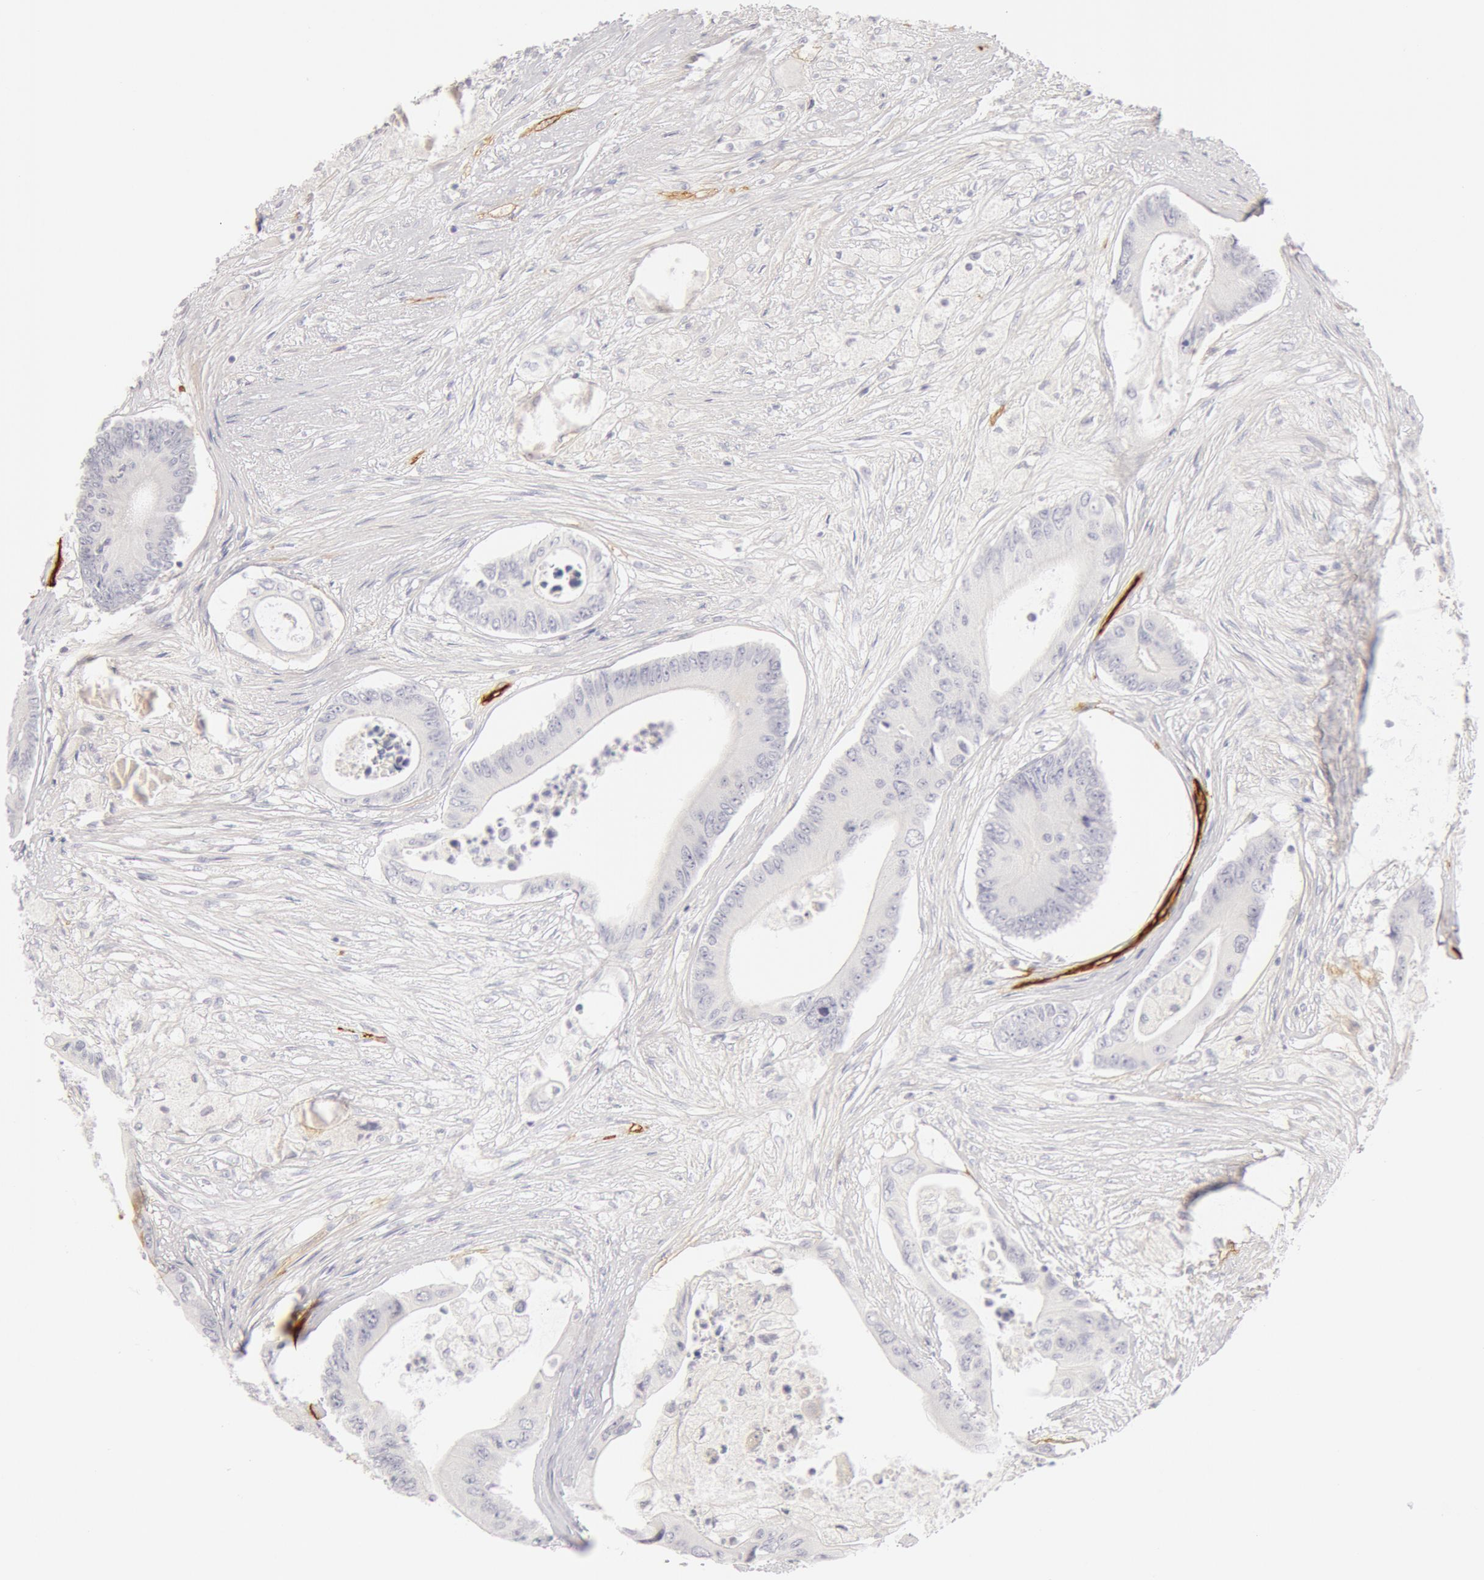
{"staining": {"intensity": "negative", "quantity": "none", "location": "none"}, "tissue": "colorectal cancer", "cell_type": "Tumor cells", "image_type": "cancer", "snomed": [{"axis": "morphology", "description": "Adenocarcinoma, NOS"}, {"axis": "topography", "description": "Colon"}], "caption": "An immunohistochemistry (IHC) image of adenocarcinoma (colorectal) is shown. There is no staining in tumor cells of adenocarcinoma (colorectal). (Brightfield microscopy of DAB immunohistochemistry at high magnification).", "gene": "AQP1", "patient": {"sex": "male", "age": 65}}